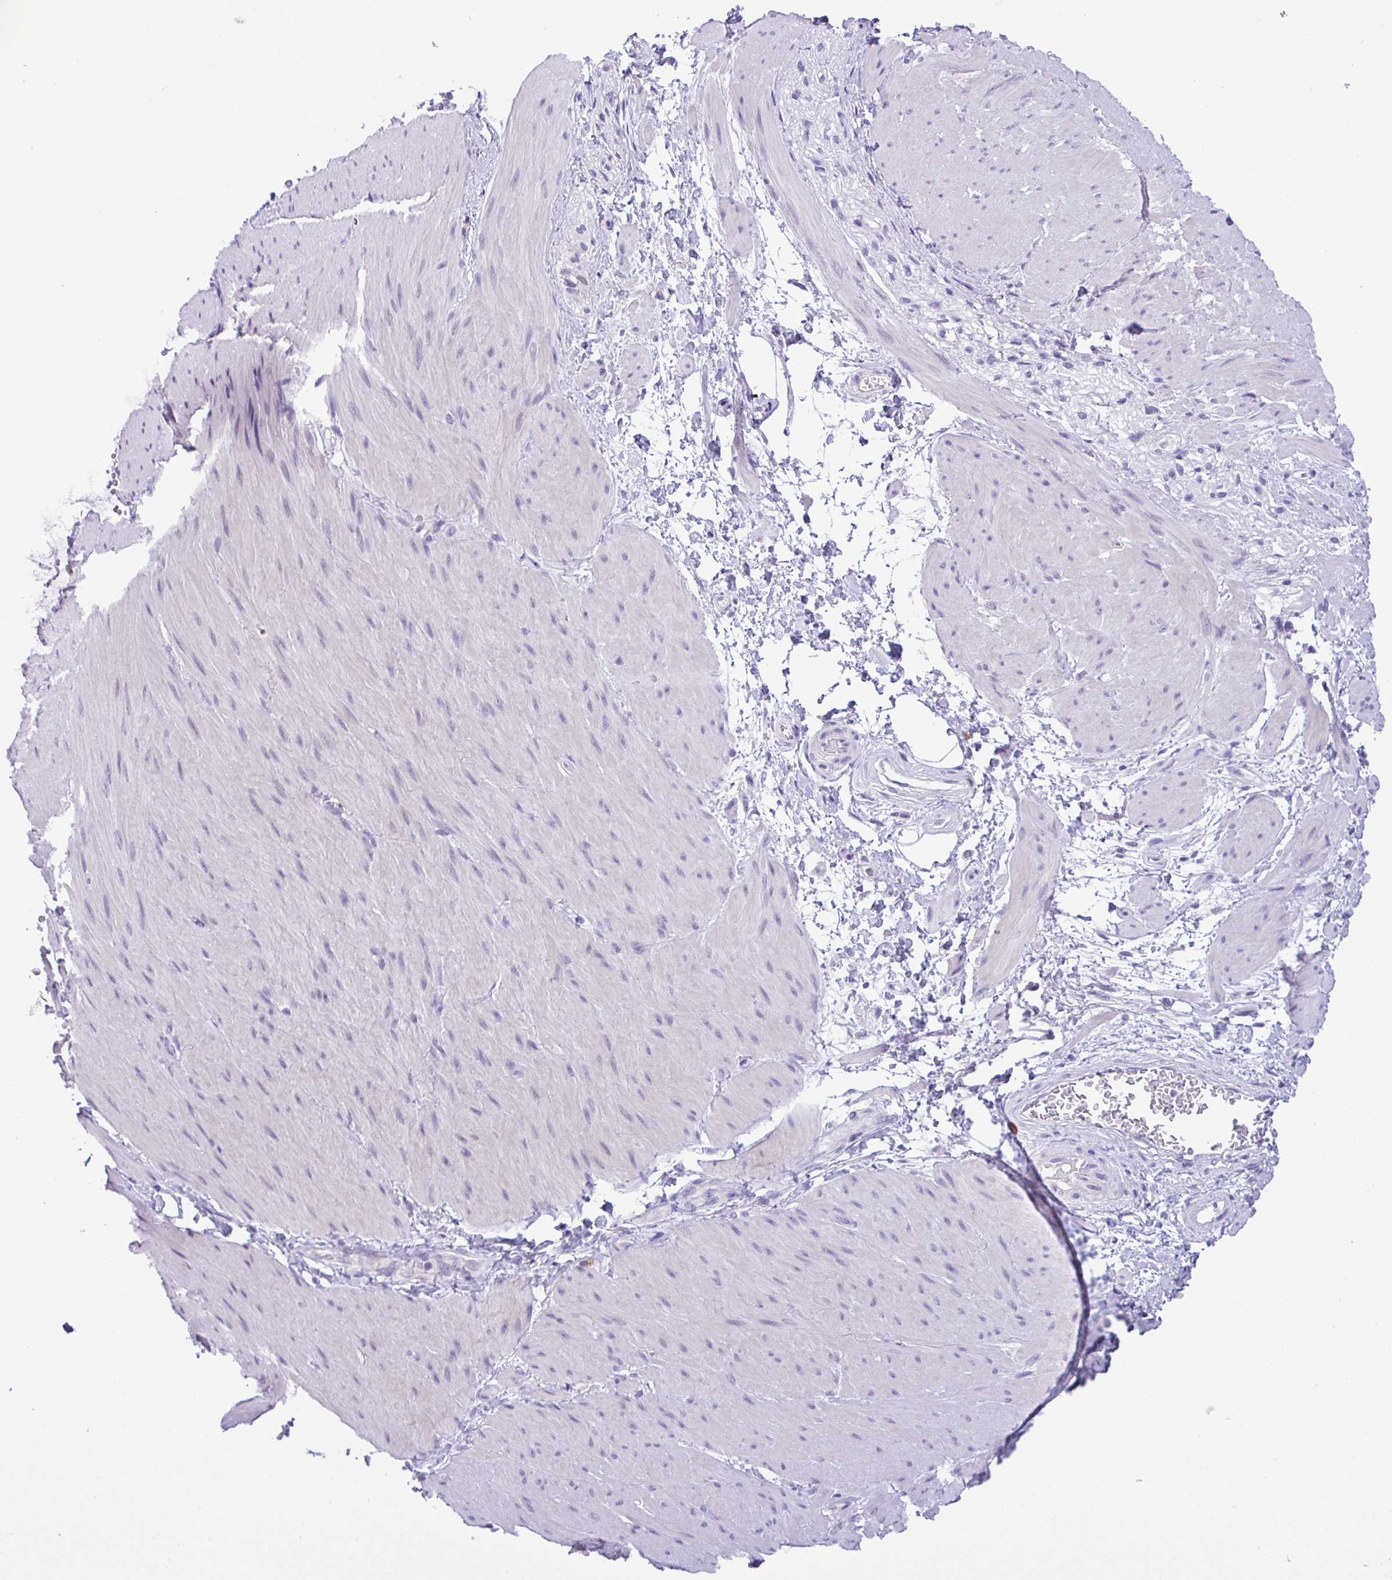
{"staining": {"intensity": "negative", "quantity": "none", "location": "none"}, "tissue": "smooth muscle", "cell_type": "Smooth muscle cells", "image_type": "normal", "snomed": [{"axis": "morphology", "description": "Normal tissue, NOS"}, {"axis": "topography", "description": "Smooth muscle"}, {"axis": "topography", "description": "Rectum"}], "caption": "Immunohistochemistry (IHC) image of benign smooth muscle: human smooth muscle stained with DAB (3,3'-diaminobenzidine) exhibits no significant protein staining in smooth muscle cells. (DAB (3,3'-diaminobenzidine) immunohistochemistry (IHC) with hematoxylin counter stain).", "gene": "YBX2", "patient": {"sex": "male", "age": 53}}